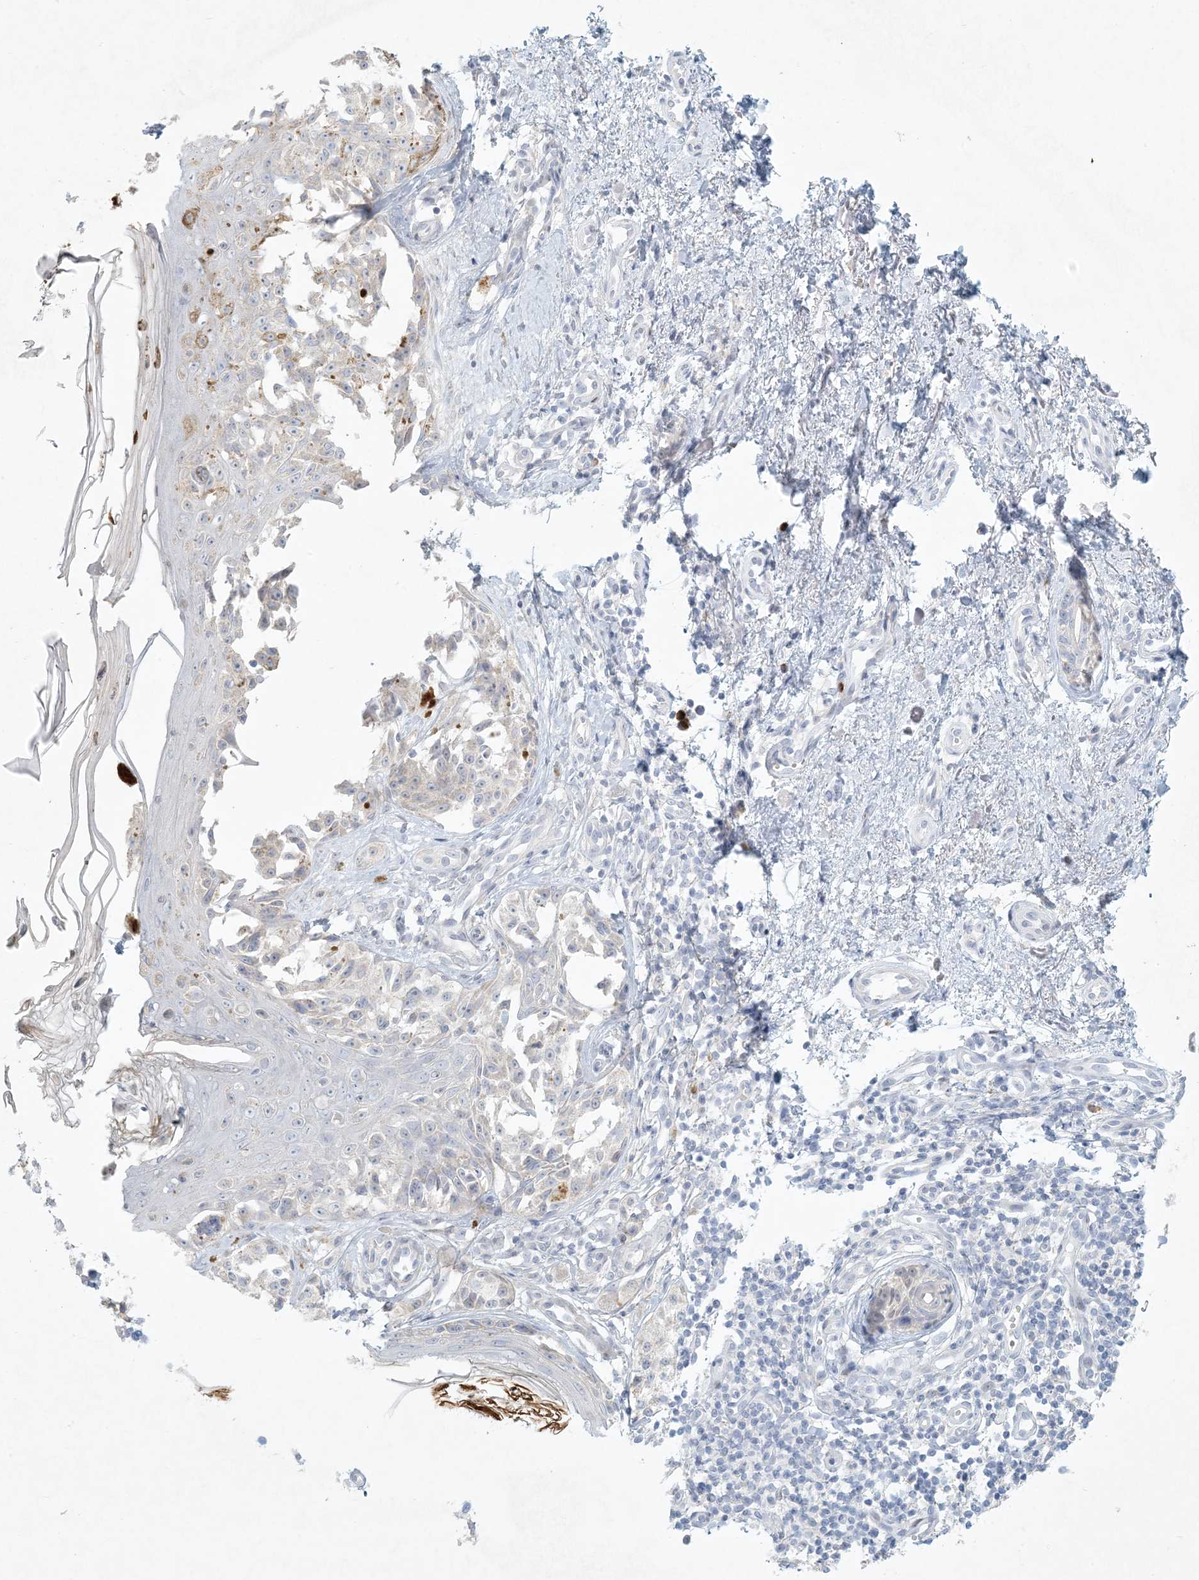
{"staining": {"intensity": "negative", "quantity": "none", "location": "none"}, "tissue": "melanoma", "cell_type": "Tumor cells", "image_type": "cancer", "snomed": [{"axis": "morphology", "description": "Malignant melanoma, NOS"}, {"axis": "topography", "description": "Skin"}], "caption": "Tumor cells show no significant staining in malignant melanoma.", "gene": "ZNF385D", "patient": {"sex": "female", "age": 50}}